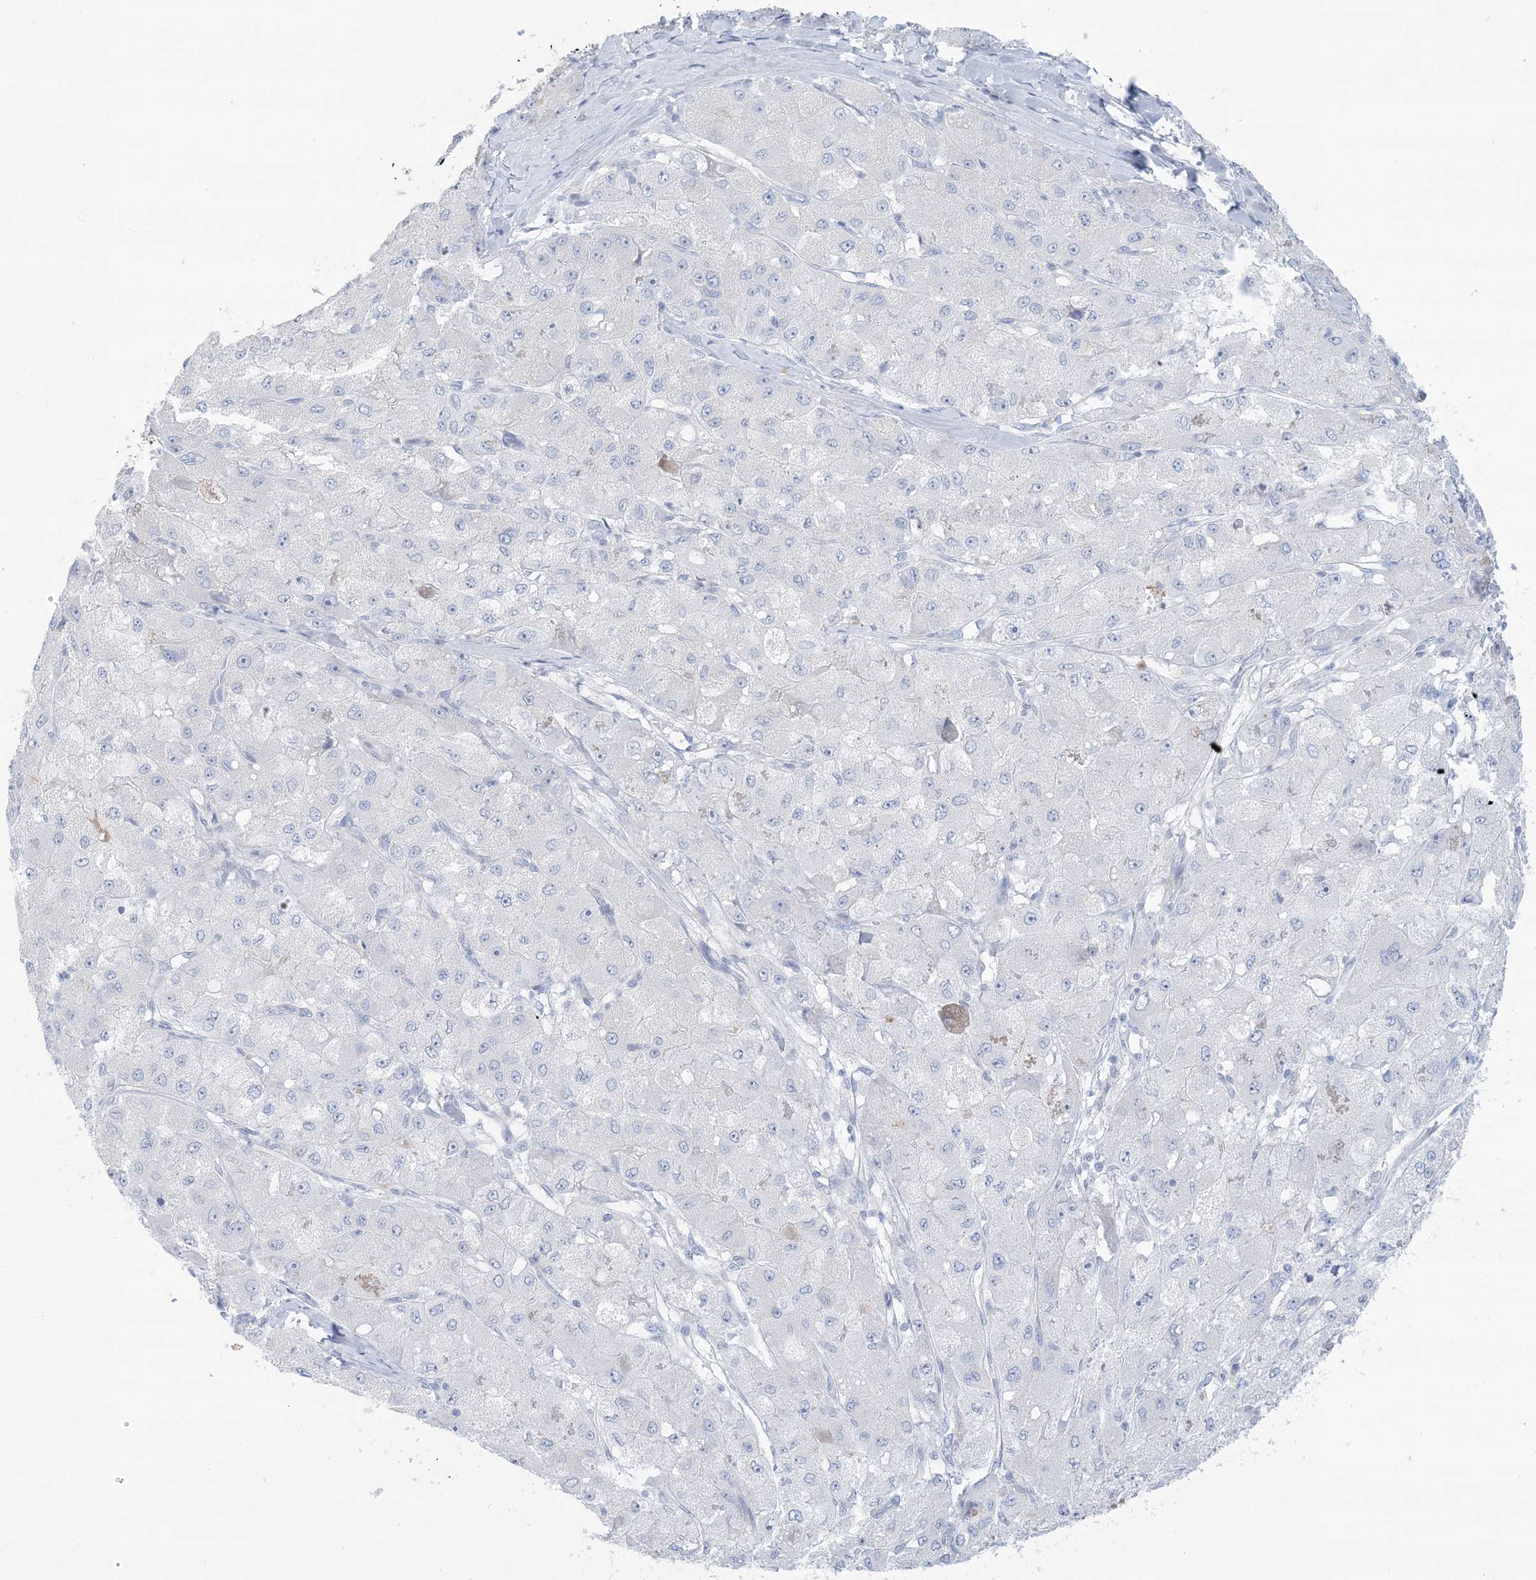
{"staining": {"intensity": "negative", "quantity": "none", "location": "none"}, "tissue": "liver cancer", "cell_type": "Tumor cells", "image_type": "cancer", "snomed": [{"axis": "morphology", "description": "Carcinoma, Hepatocellular, NOS"}, {"axis": "topography", "description": "Liver"}], "caption": "Human liver cancer (hepatocellular carcinoma) stained for a protein using IHC reveals no positivity in tumor cells.", "gene": "ATP11C", "patient": {"sex": "male", "age": 80}}